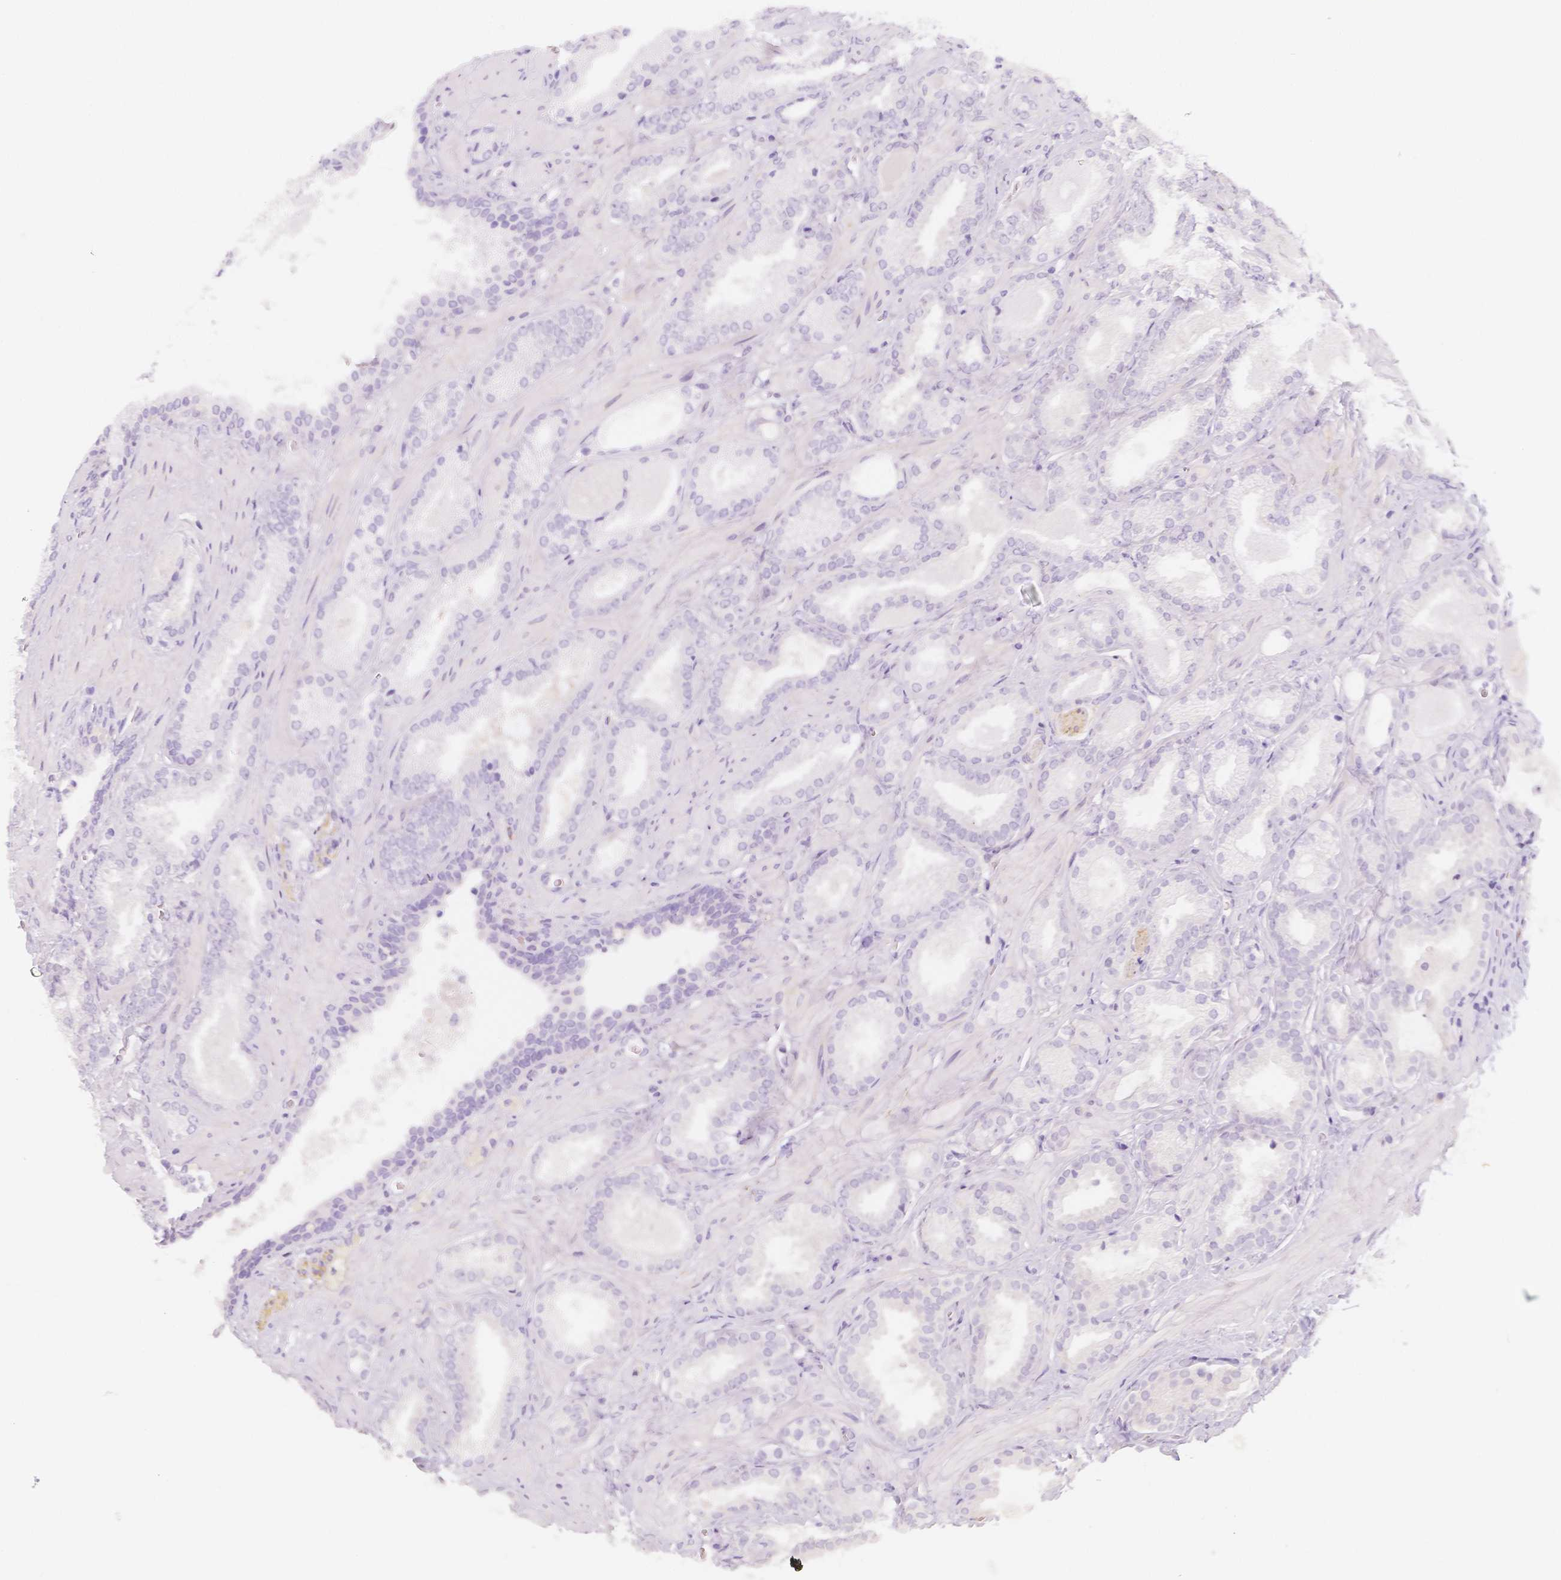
{"staining": {"intensity": "negative", "quantity": "none", "location": "none"}, "tissue": "prostate cancer", "cell_type": "Tumor cells", "image_type": "cancer", "snomed": [{"axis": "morphology", "description": "Adenocarcinoma, Low grade"}, {"axis": "topography", "description": "Prostate"}], "caption": "A high-resolution image shows IHC staining of prostate adenocarcinoma (low-grade), which exhibits no significant staining in tumor cells.", "gene": "MAP1A", "patient": {"sex": "male", "age": 62}}